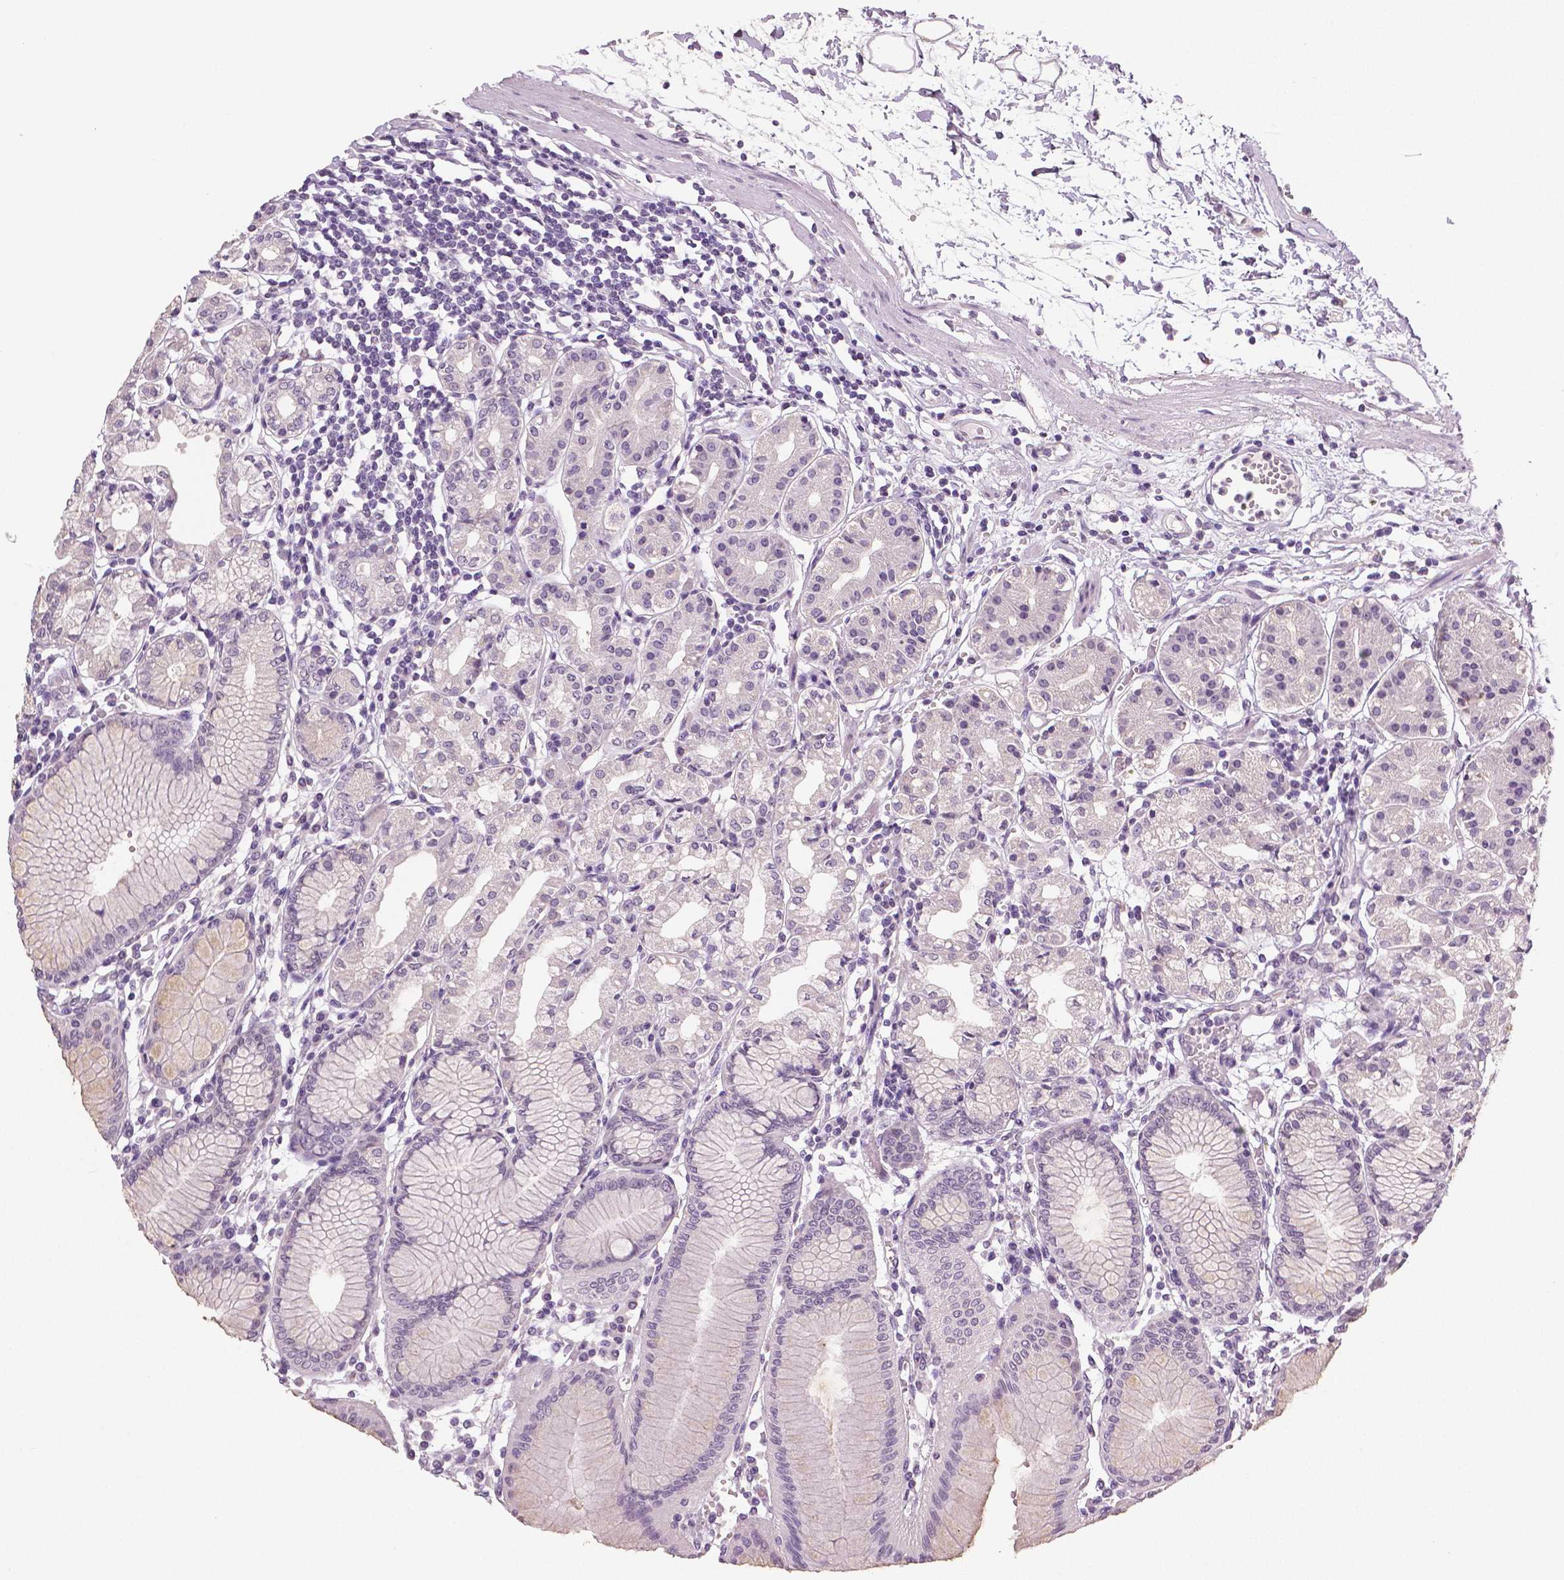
{"staining": {"intensity": "negative", "quantity": "none", "location": "none"}, "tissue": "stomach", "cell_type": "Glandular cells", "image_type": "normal", "snomed": [{"axis": "morphology", "description": "Normal tissue, NOS"}, {"axis": "topography", "description": "Skeletal muscle"}, {"axis": "topography", "description": "Stomach"}], "caption": "High power microscopy image of an IHC photomicrograph of unremarkable stomach, revealing no significant expression in glandular cells.", "gene": "NECAB1", "patient": {"sex": "female", "age": 57}}